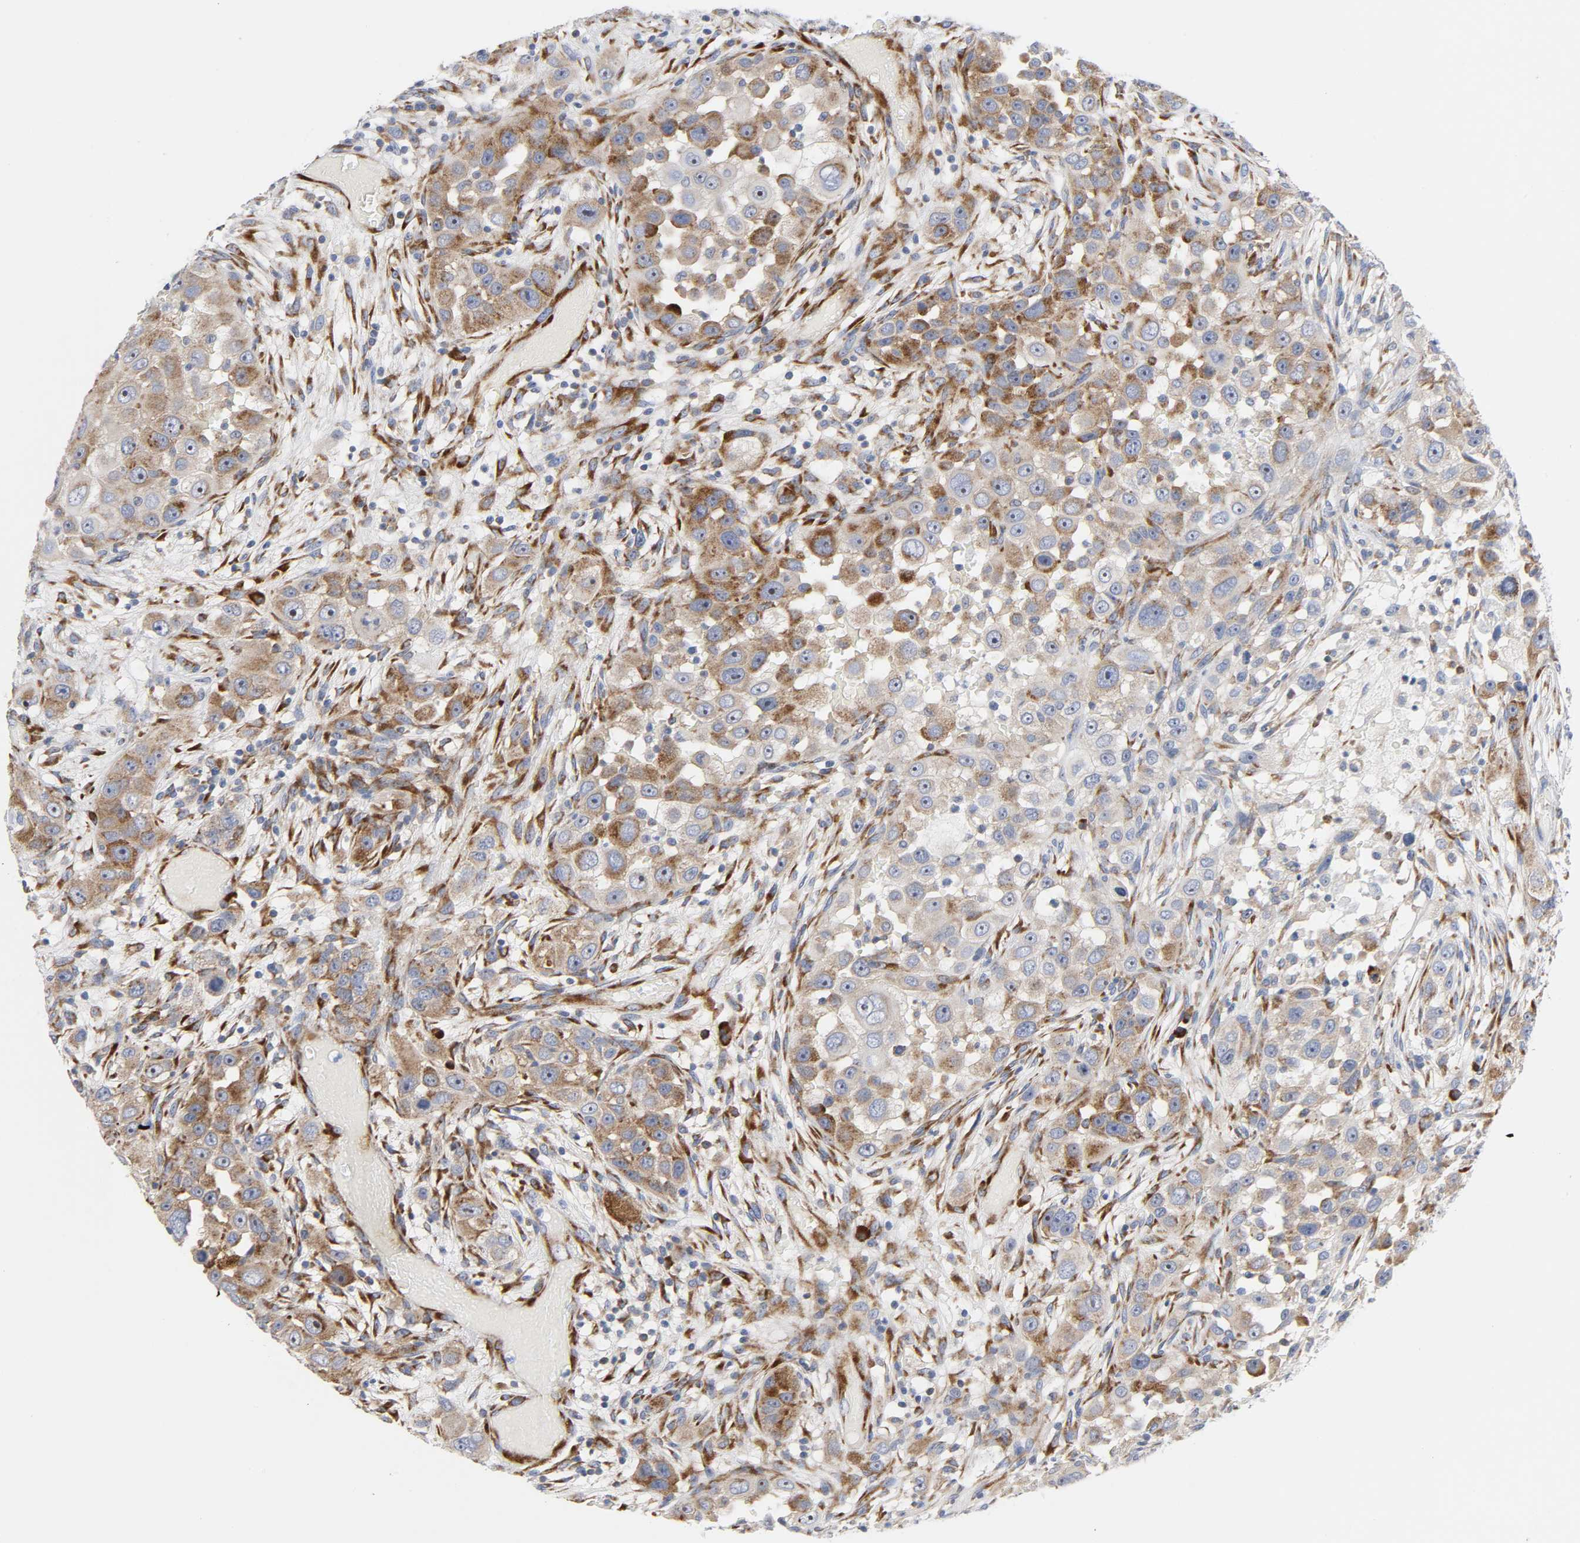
{"staining": {"intensity": "moderate", "quantity": ">75%", "location": "cytoplasmic/membranous"}, "tissue": "head and neck cancer", "cell_type": "Tumor cells", "image_type": "cancer", "snomed": [{"axis": "morphology", "description": "Carcinoma, NOS"}, {"axis": "topography", "description": "Head-Neck"}], "caption": "IHC micrograph of carcinoma (head and neck) stained for a protein (brown), which exhibits medium levels of moderate cytoplasmic/membranous expression in about >75% of tumor cells.", "gene": "REL", "patient": {"sex": "male", "age": 87}}